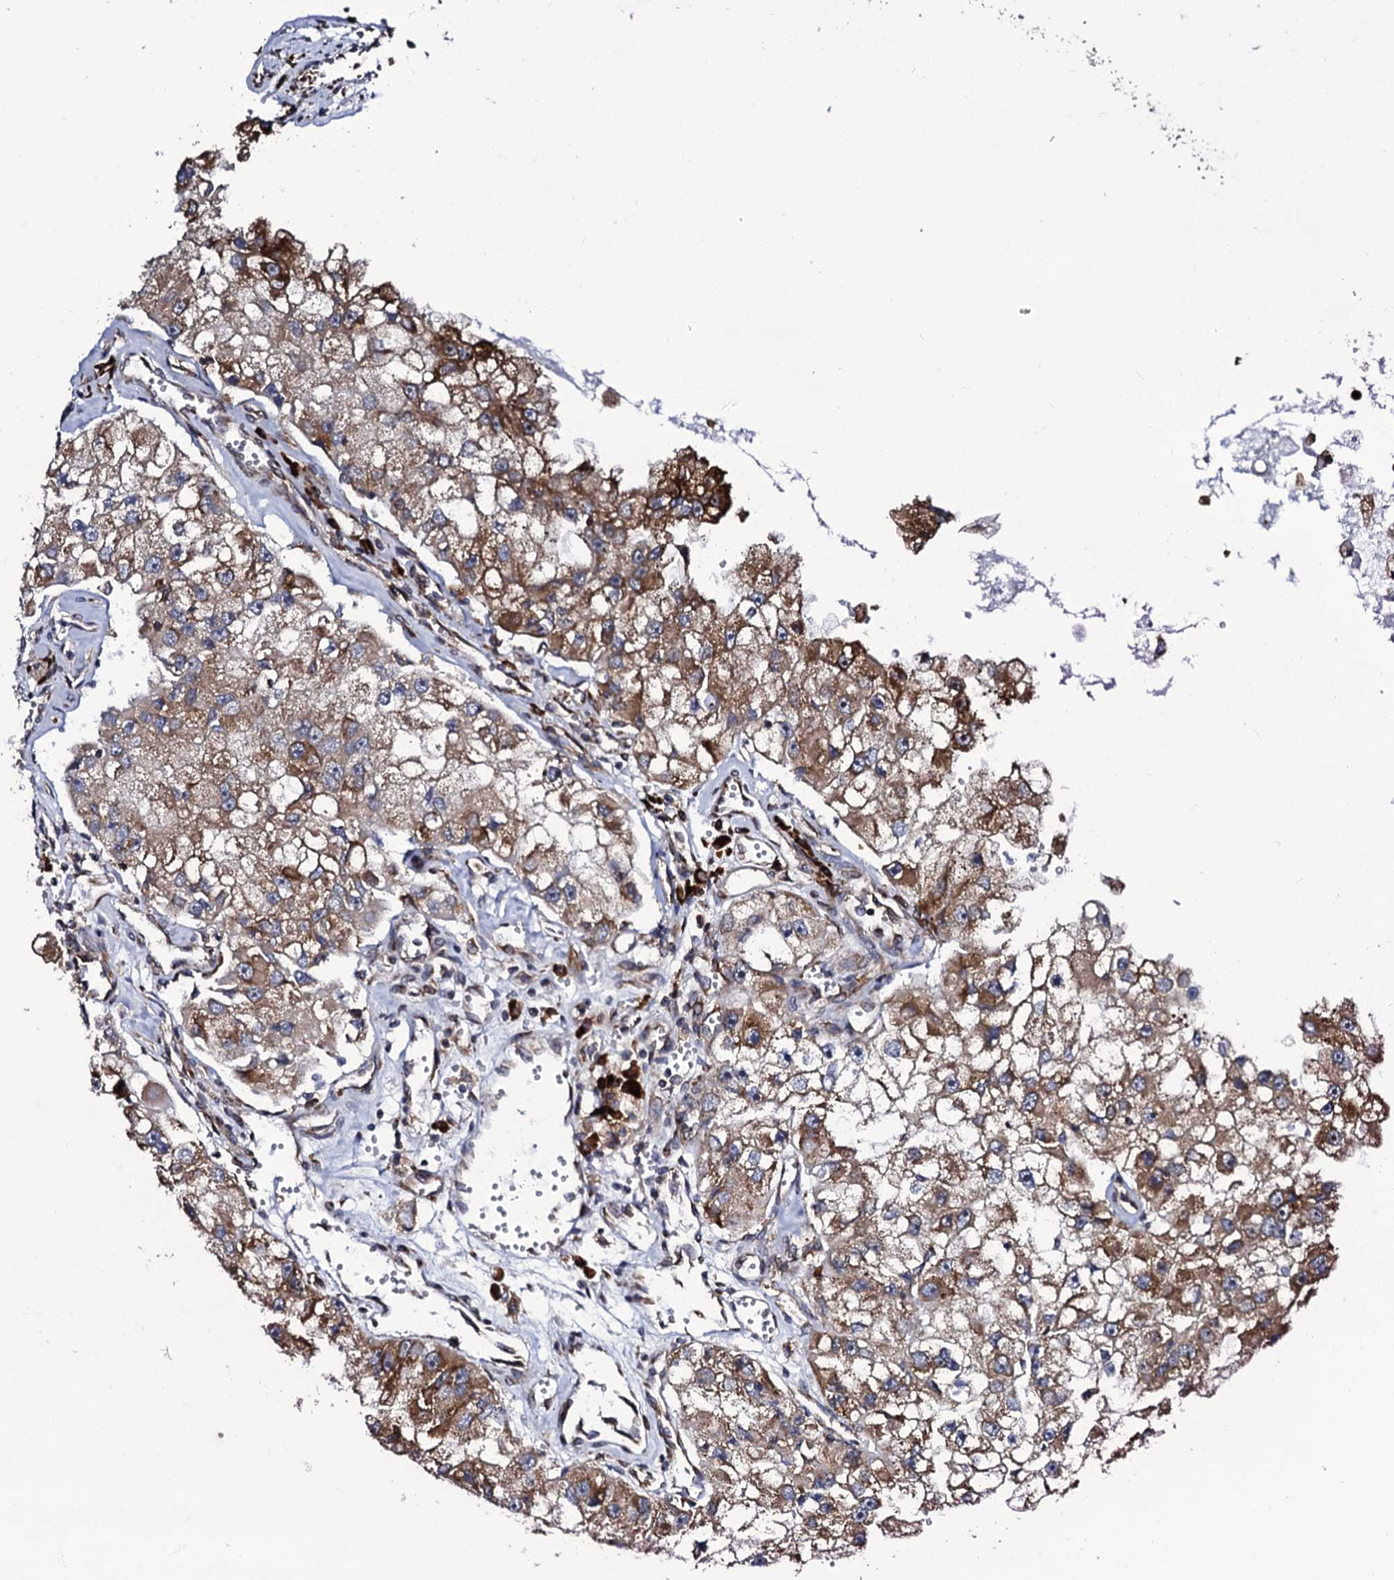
{"staining": {"intensity": "moderate", "quantity": ">75%", "location": "cytoplasmic/membranous"}, "tissue": "renal cancer", "cell_type": "Tumor cells", "image_type": "cancer", "snomed": [{"axis": "morphology", "description": "Adenocarcinoma, NOS"}, {"axis": "topography", "description": "Kidney"}], "caption": "Human renal cancer (adenocarcinoma) stained with a brown dye reveals moderate cytoplasmic/membranous positive staining in about >75% of tumor cells.", "gene": "SPTY2D1", "patient": {"sex": "male", "age": 63}}